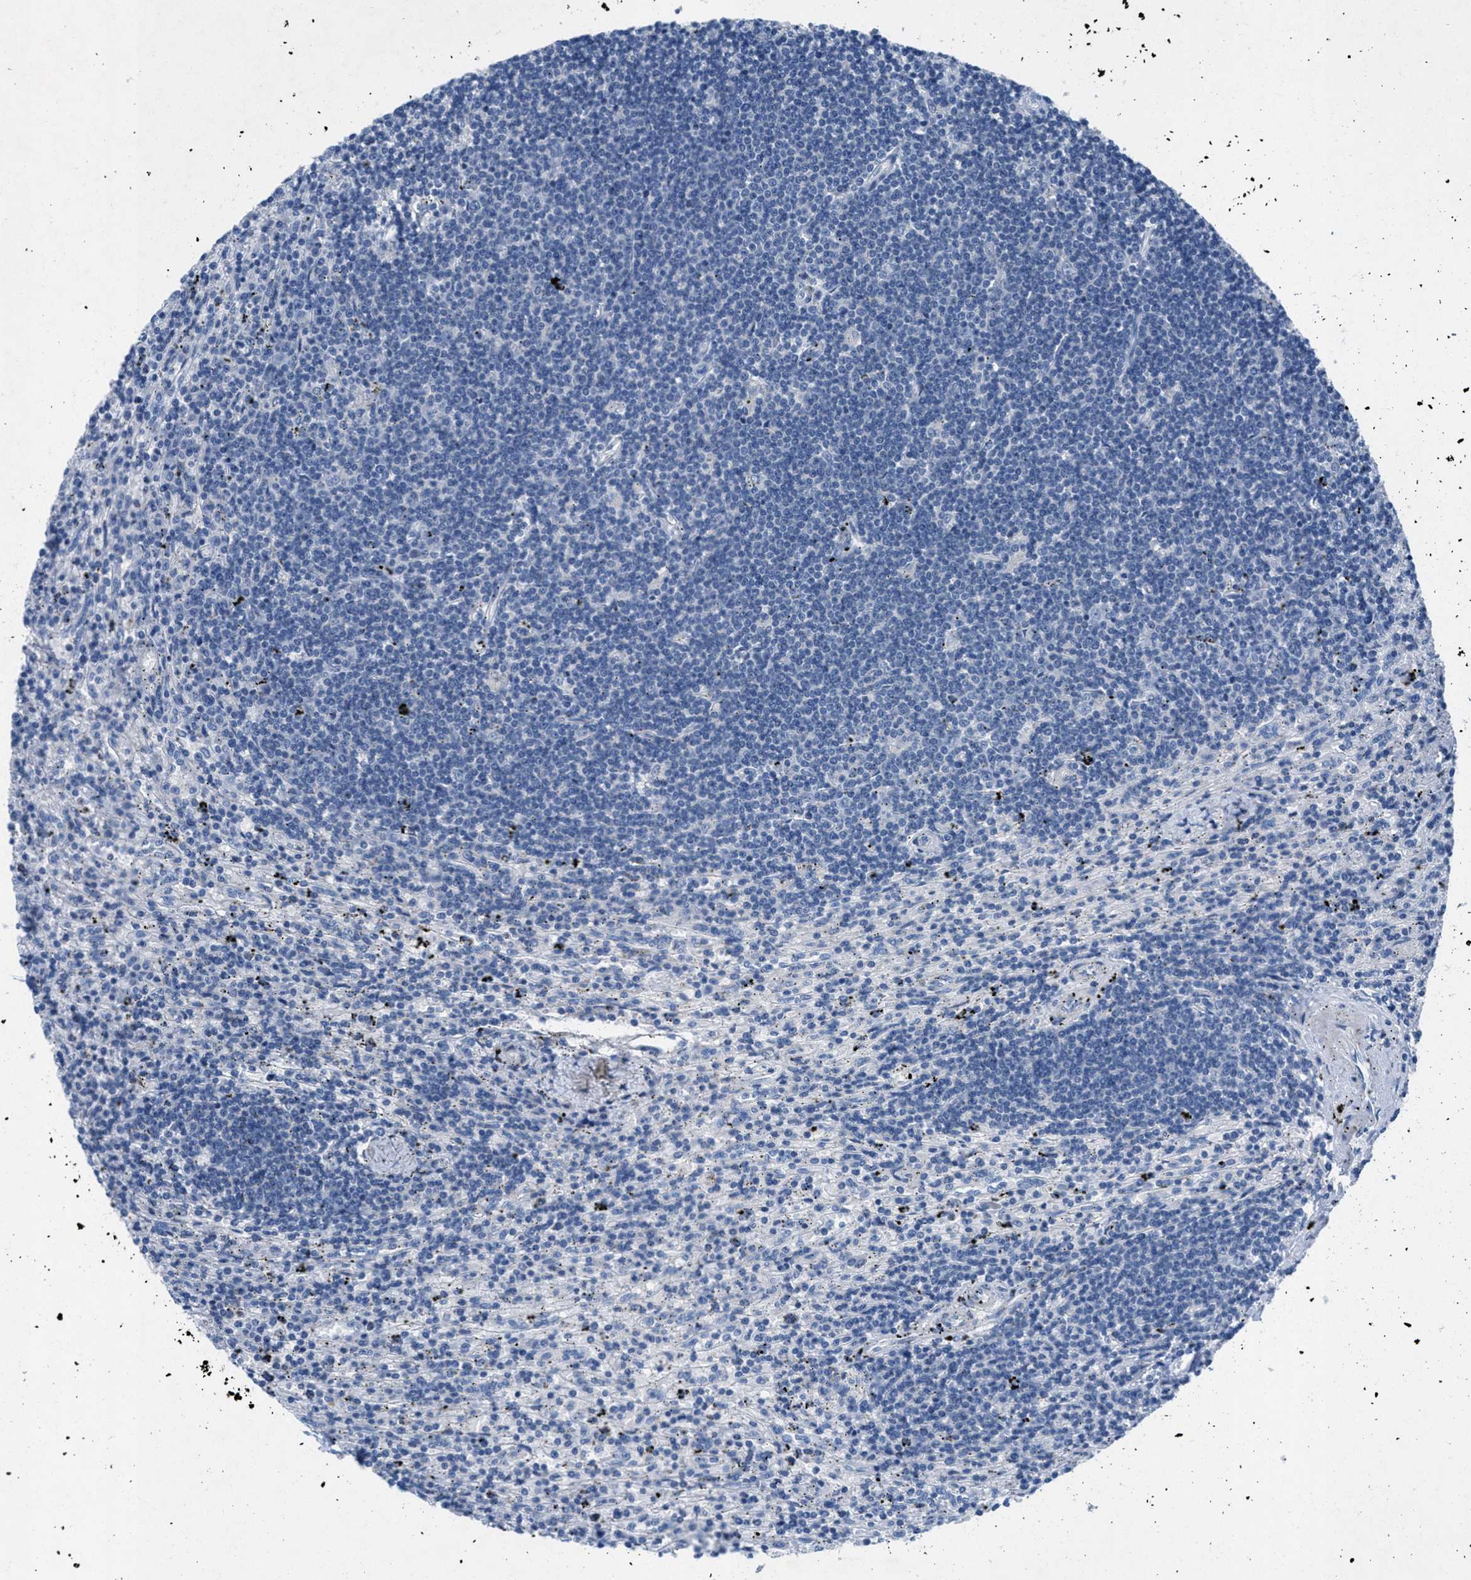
{"staining": {"intensity": "negative", "quantity": "none", "location": "none"}, "tissue": "lymphoma", "cell_type": "Tumor cells", "image_type": "cancer", "snomed": [{"axis": "morphology", "description": "Malignant lymphoma, non-Hodgkin's type, Low grade"}, {"axis": "topography", "description": "Spleen"}], "caption": "Tumor cells show no significant protein expression in lymphoma.", "gene": "GALNT17", "patient": {"sex": "male", "age": 76}}